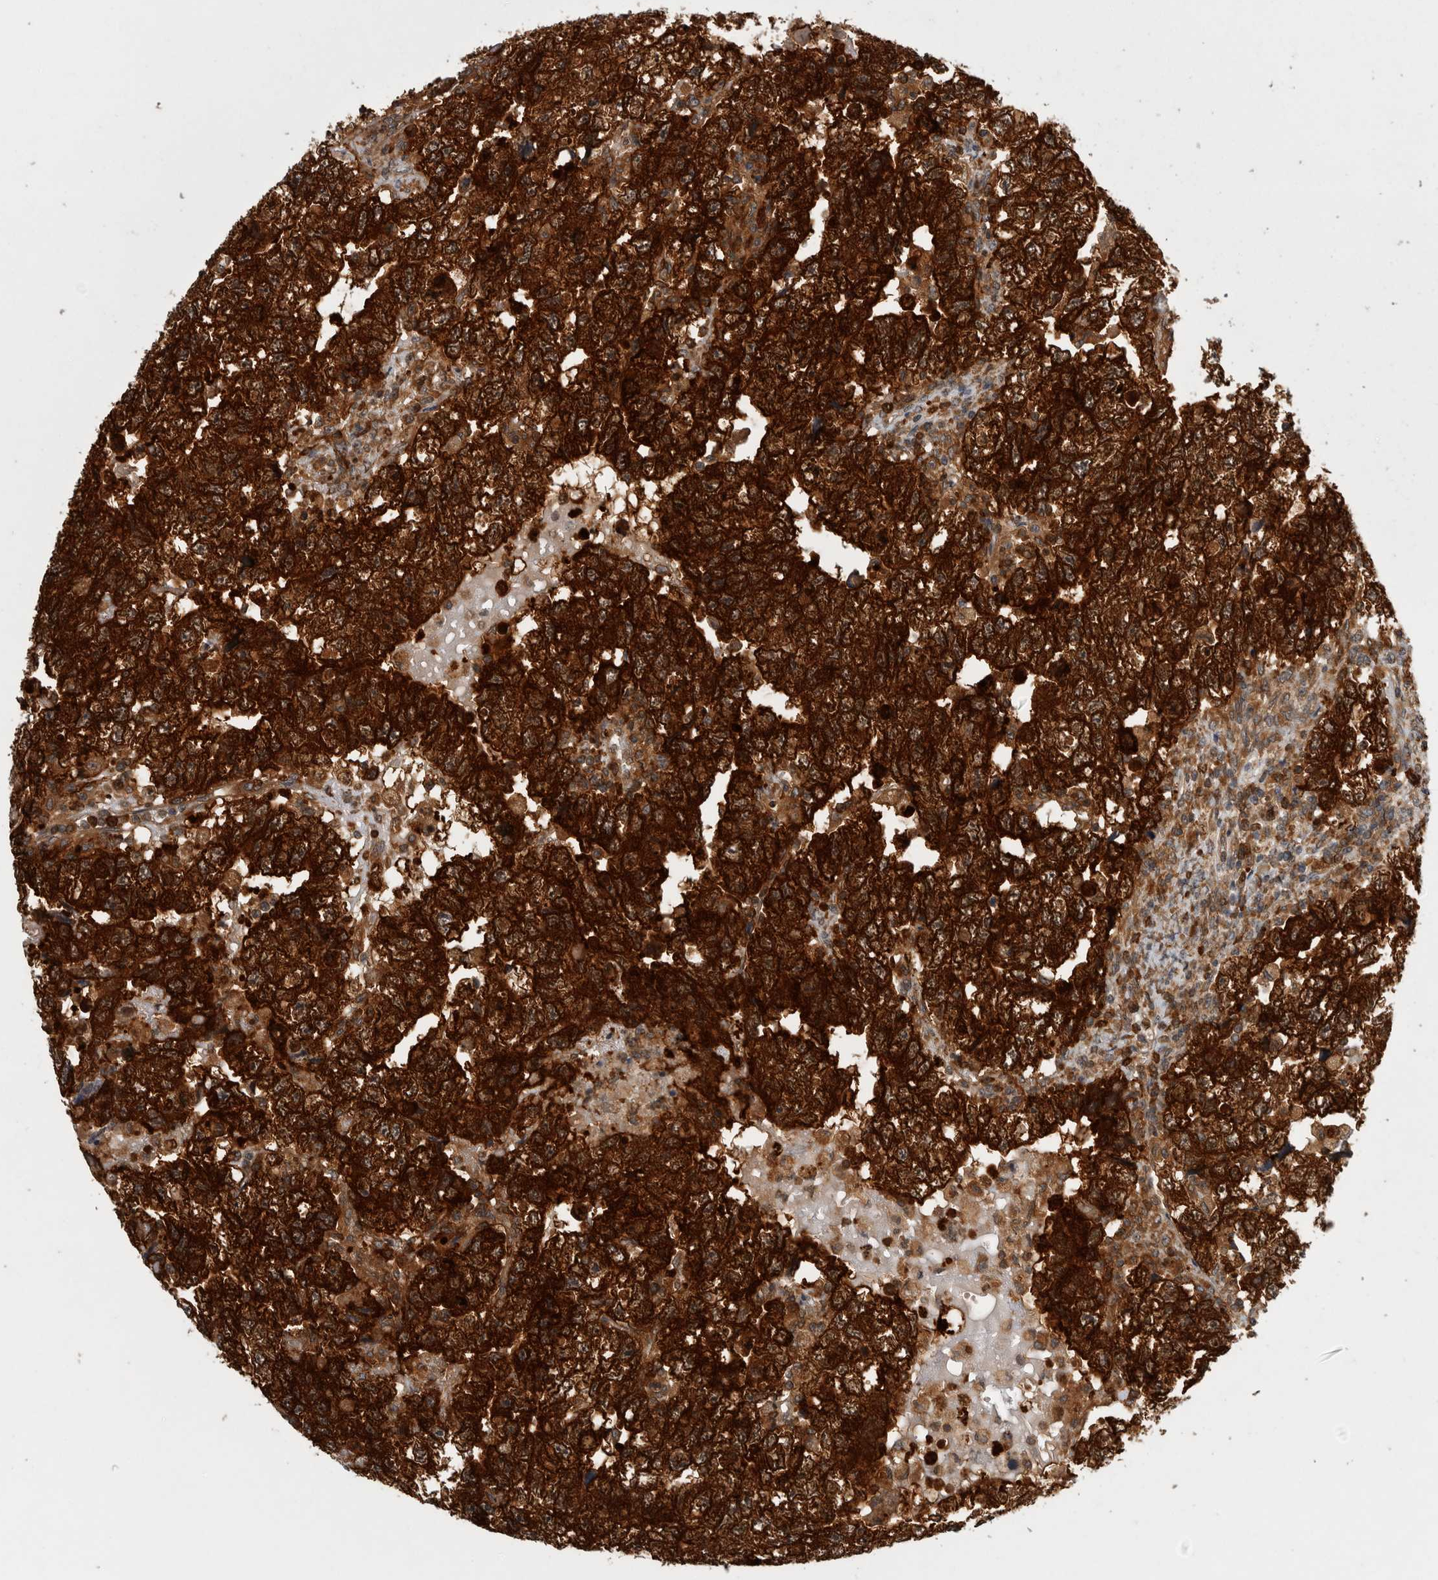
{"staining": {"intensity": "strong", "quantity": ">75%", "location": "cytoplasmic/membranous"}, "tissue": "testis cancer", "cell_type": "Tumor cells", "image_type": "cancer", "snomed": [{"axis": "morphology", "description": "Carcinoma, Embryonal, NOS"}, {"axis": "topography", "description": "Testis"}], "caption": "Immunohistochemical staining of testis cancer (embryonal carcinoma) demonstrates strong cytoplasmic/membranous protein expression in about >75% of tumor cells.", "gene": "CACYBP", "patient": {"sex": "male", "age": 36}}